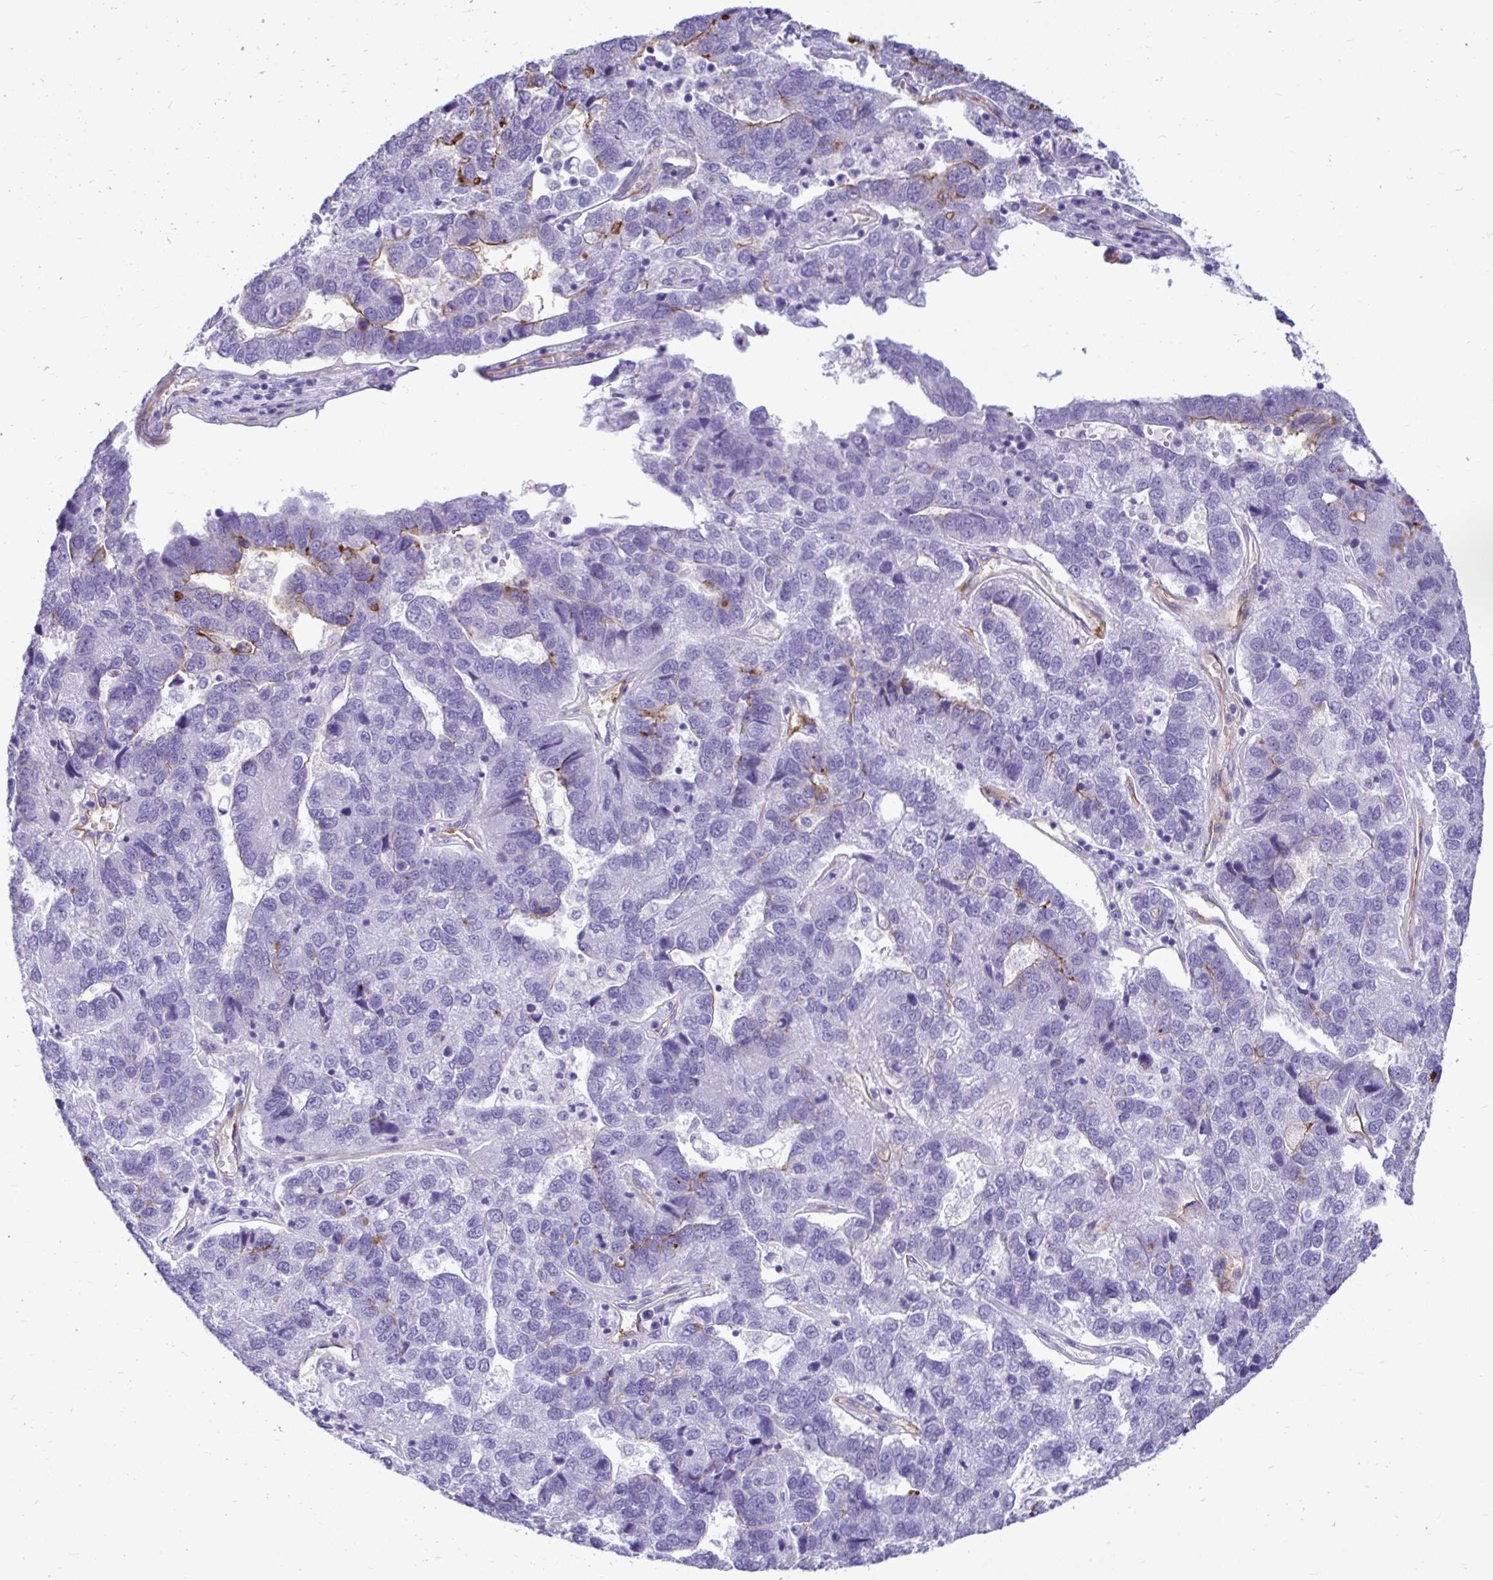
{"staining": {"intensity": "negative", "quantity": "none", "location": "none"}, "tissue": "pancreatic cancer", "cell_type": "Tumor cells", "image_type": "cancer", "snomed": [{"axis": "morphology", "description": "Adenocarcinoma, NOS"}, {"axis": "topography", "description": "Pancreas"}], "caption": "Photomicrograph shows no protein positivity in tumor cells of adenocarcinoma (pancreatic) tissue.", "gene": "ABCG2", "patient": {"sex": "female", "age": 61}}